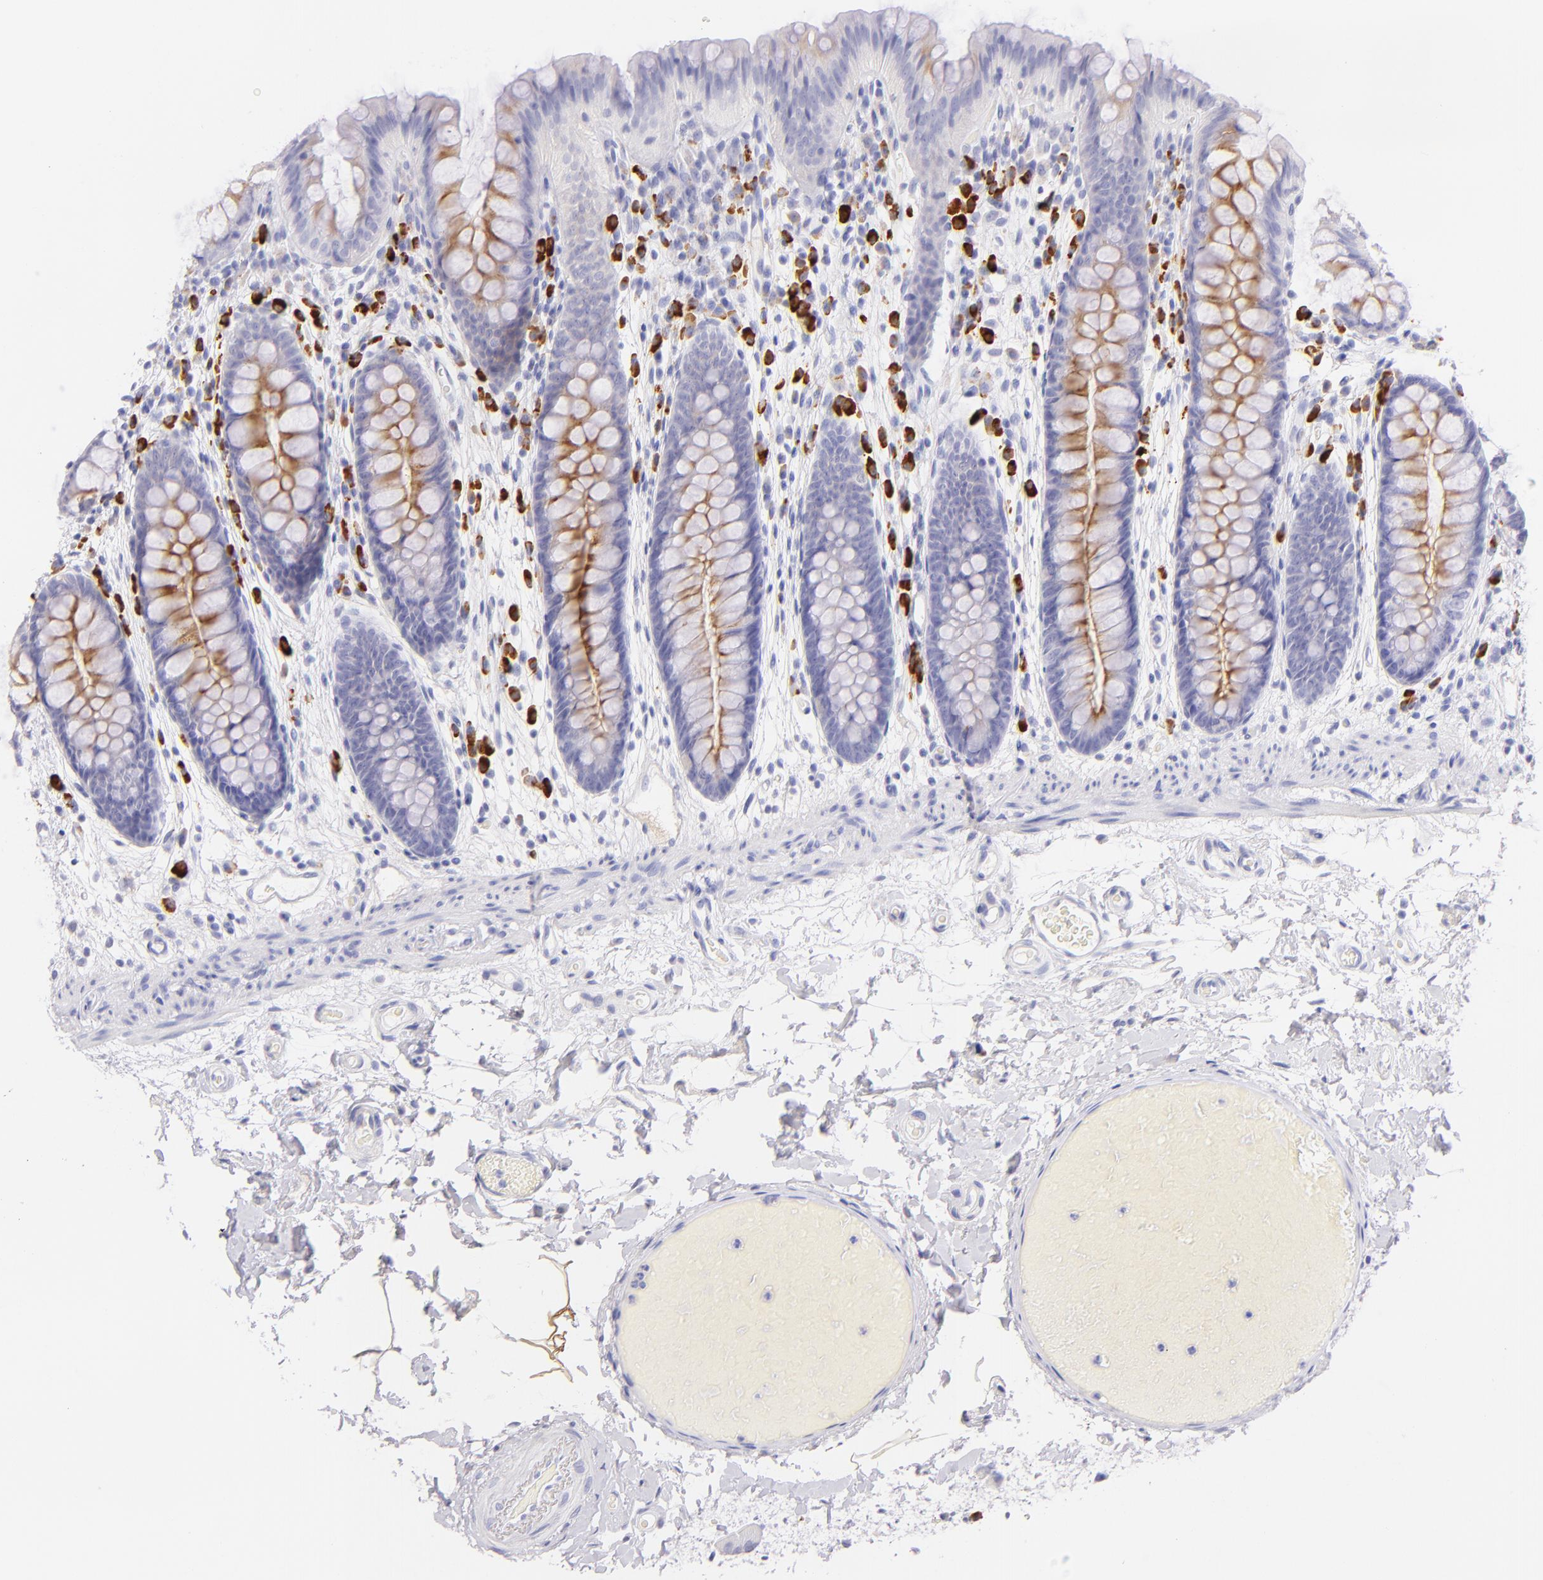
{"staining": {"intensity": "negative", "quantity": "none", "location": "none"}, "tissue": "colon", "cell_type": "Endothelial cells", "image_type": "normal", "snomed": [{"axis": "morphology", "description": "Normal tissue, NOS"}, {"axis": "topography", "description": "Smooth muscle"}, {"axis": "topography", "description": "Colon"}], "caption": "Photomicrograph shows no significant protein expression in endothelial cells of normal colon. The staining is performed using DAB (3,3'-diaminobenzidine) brown chromogen with nuclei counter-stained in using hematoxylin.", "gene": "SDC1", "patient": {"sex": "male", "age": 67}}